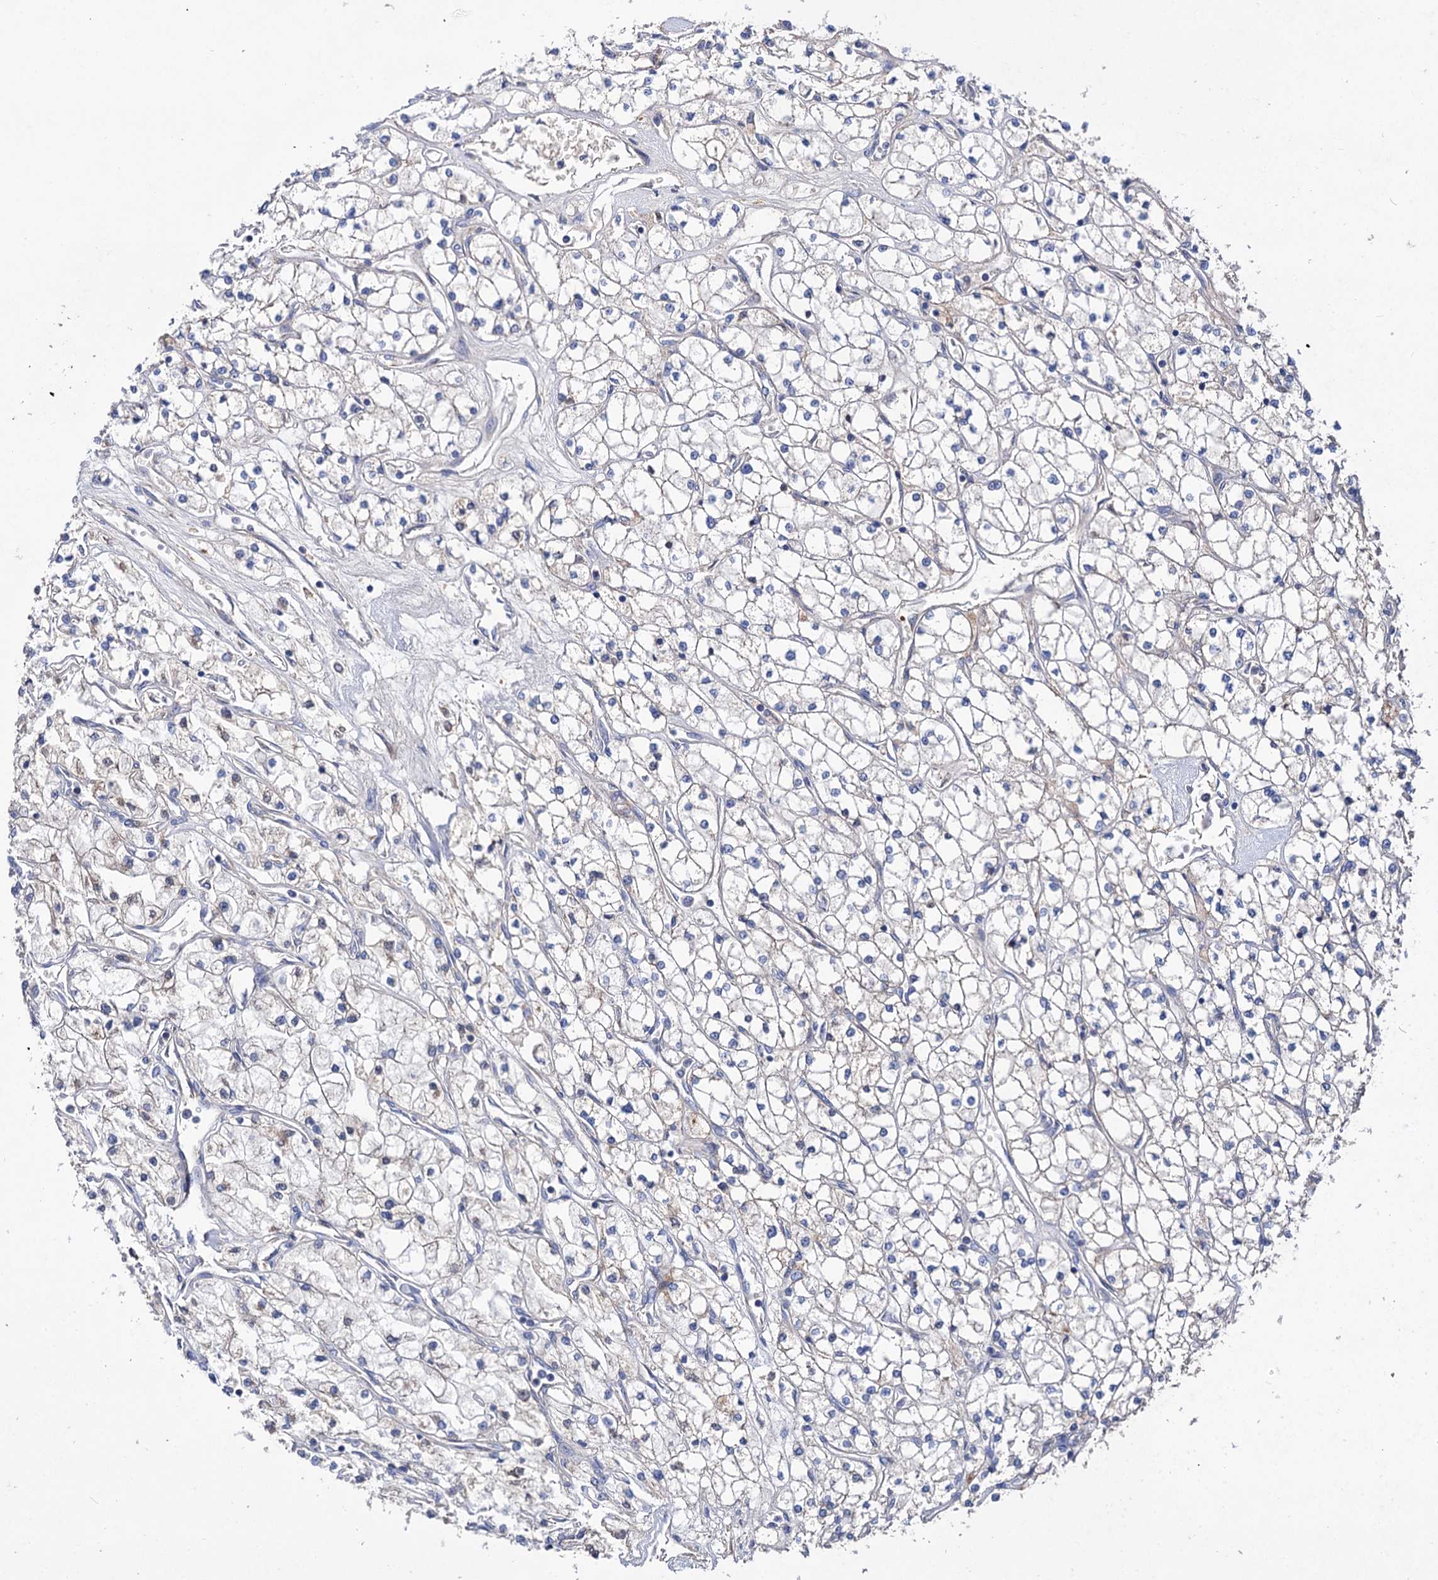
{"staining": {"intensity": "negative", "quantity": "none", "location": "none"}, "tissue": "renal cancer", "cell_type": "Tumor cells", "image_type": "cancer", "snomed": [{"axis": "morphology", "description": "Adenocarcinoma, NOS"}, {"axis": "topography", "description": "Kidney"}], "caption": "IHC micrograph of renal cancer stained for a protein (brown), which demonstrates no expression in tumor cells. (IHC, brightfield microscopy, high magnification).", "gene": "CLPB", "patient": {"sex": "male", "age": 80}}